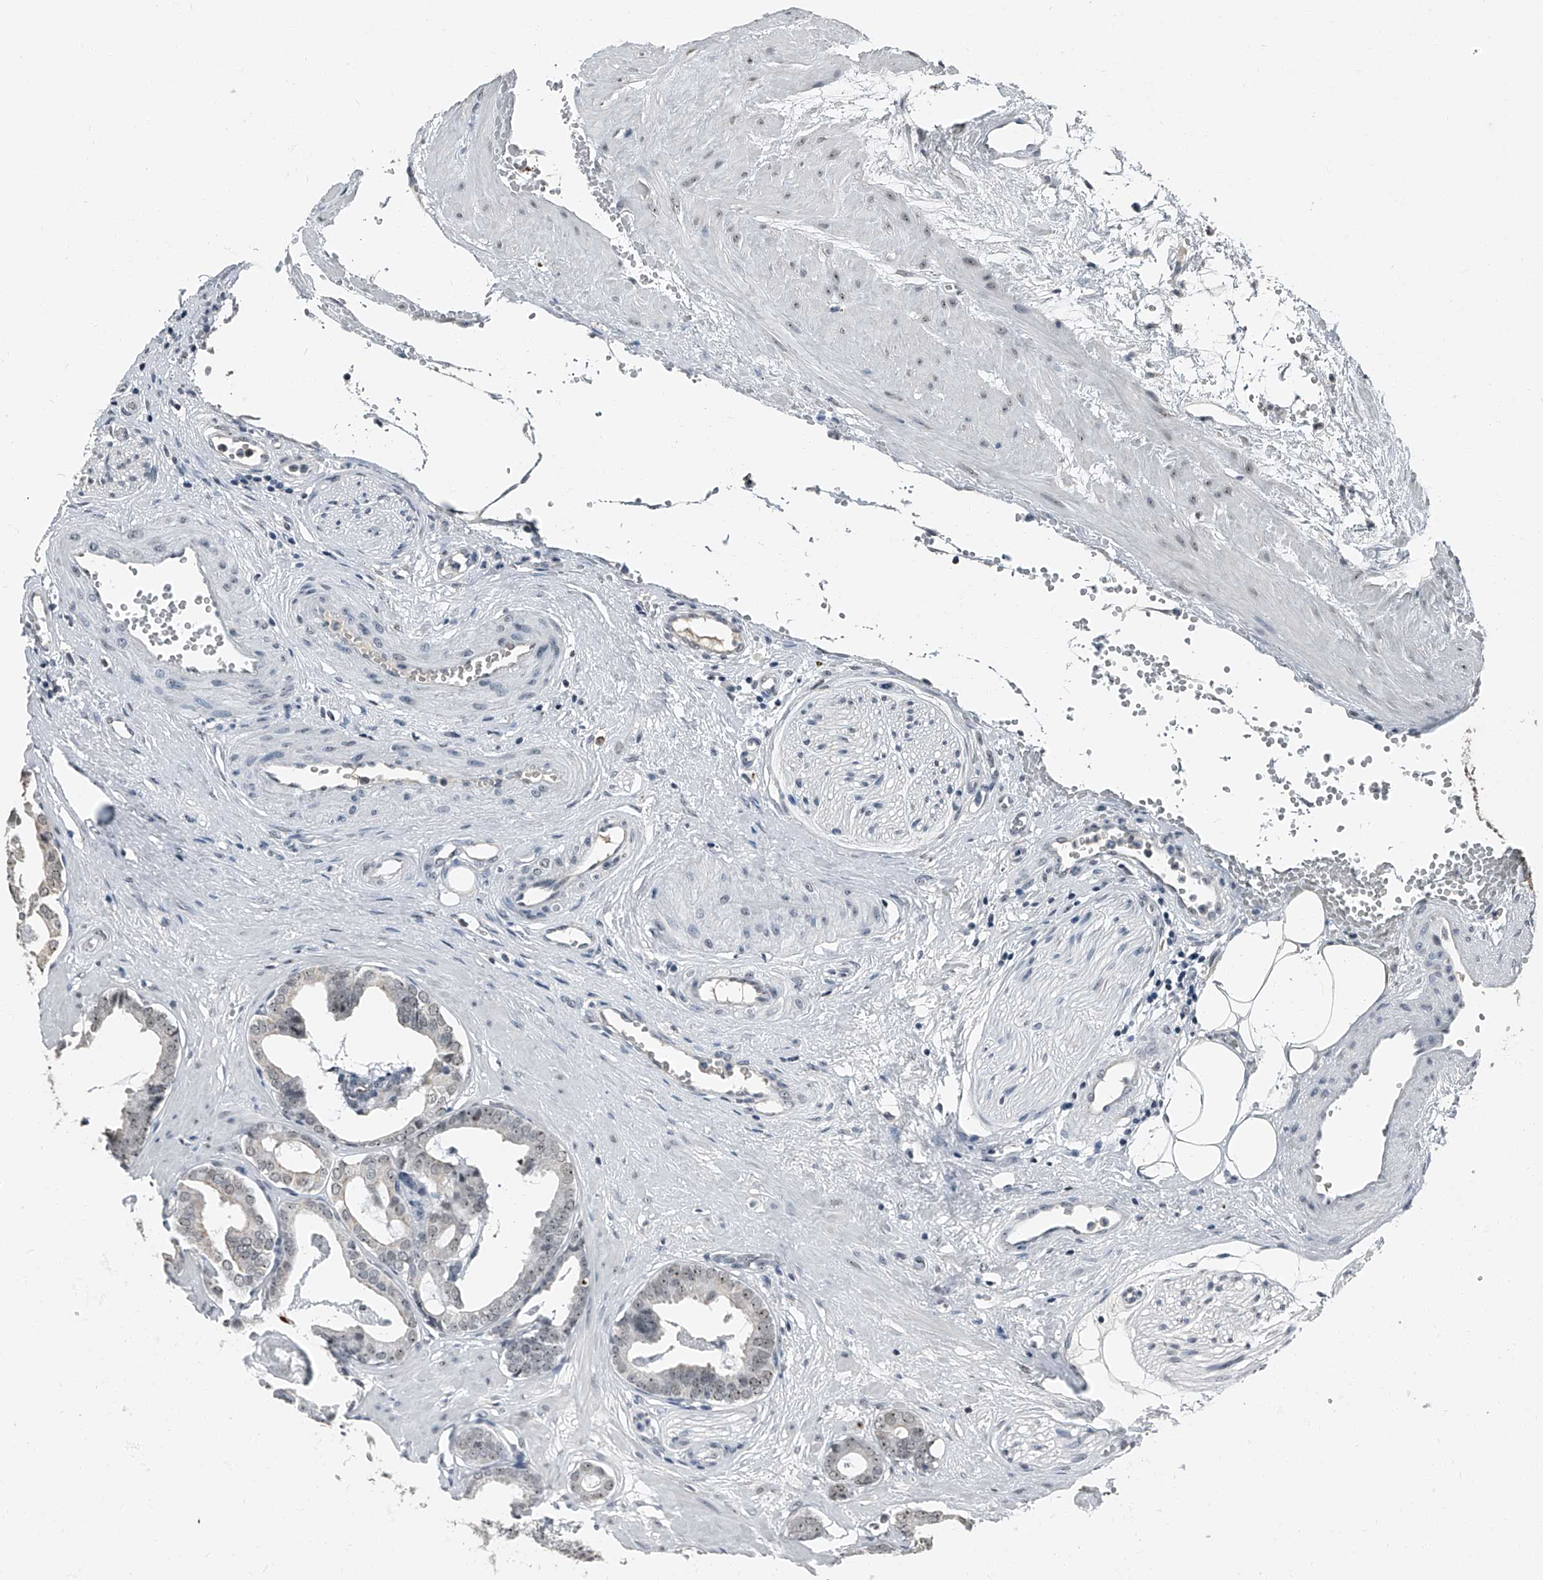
{"staining": {"intensity": "weak", "quantity": "25%-75%", "location": "nuclear"}, "tissue": "prostate cancer", "cell_type": "Tumor cells", "image_type": "cancer", "snomed": [{"axis": "morphology", "description": "Adenocarcinoma, Low grade"}, {"axis": "topography", "description": "Prostate"}], "caption": "Immunohistochemical staining of human prostate cancer exhibits low levels of weak nuclear protein positivity in approximately 25%-75% of tumor cells.", "gene": "TCOF1", "patient": {"sex": "male", "age": 53}}